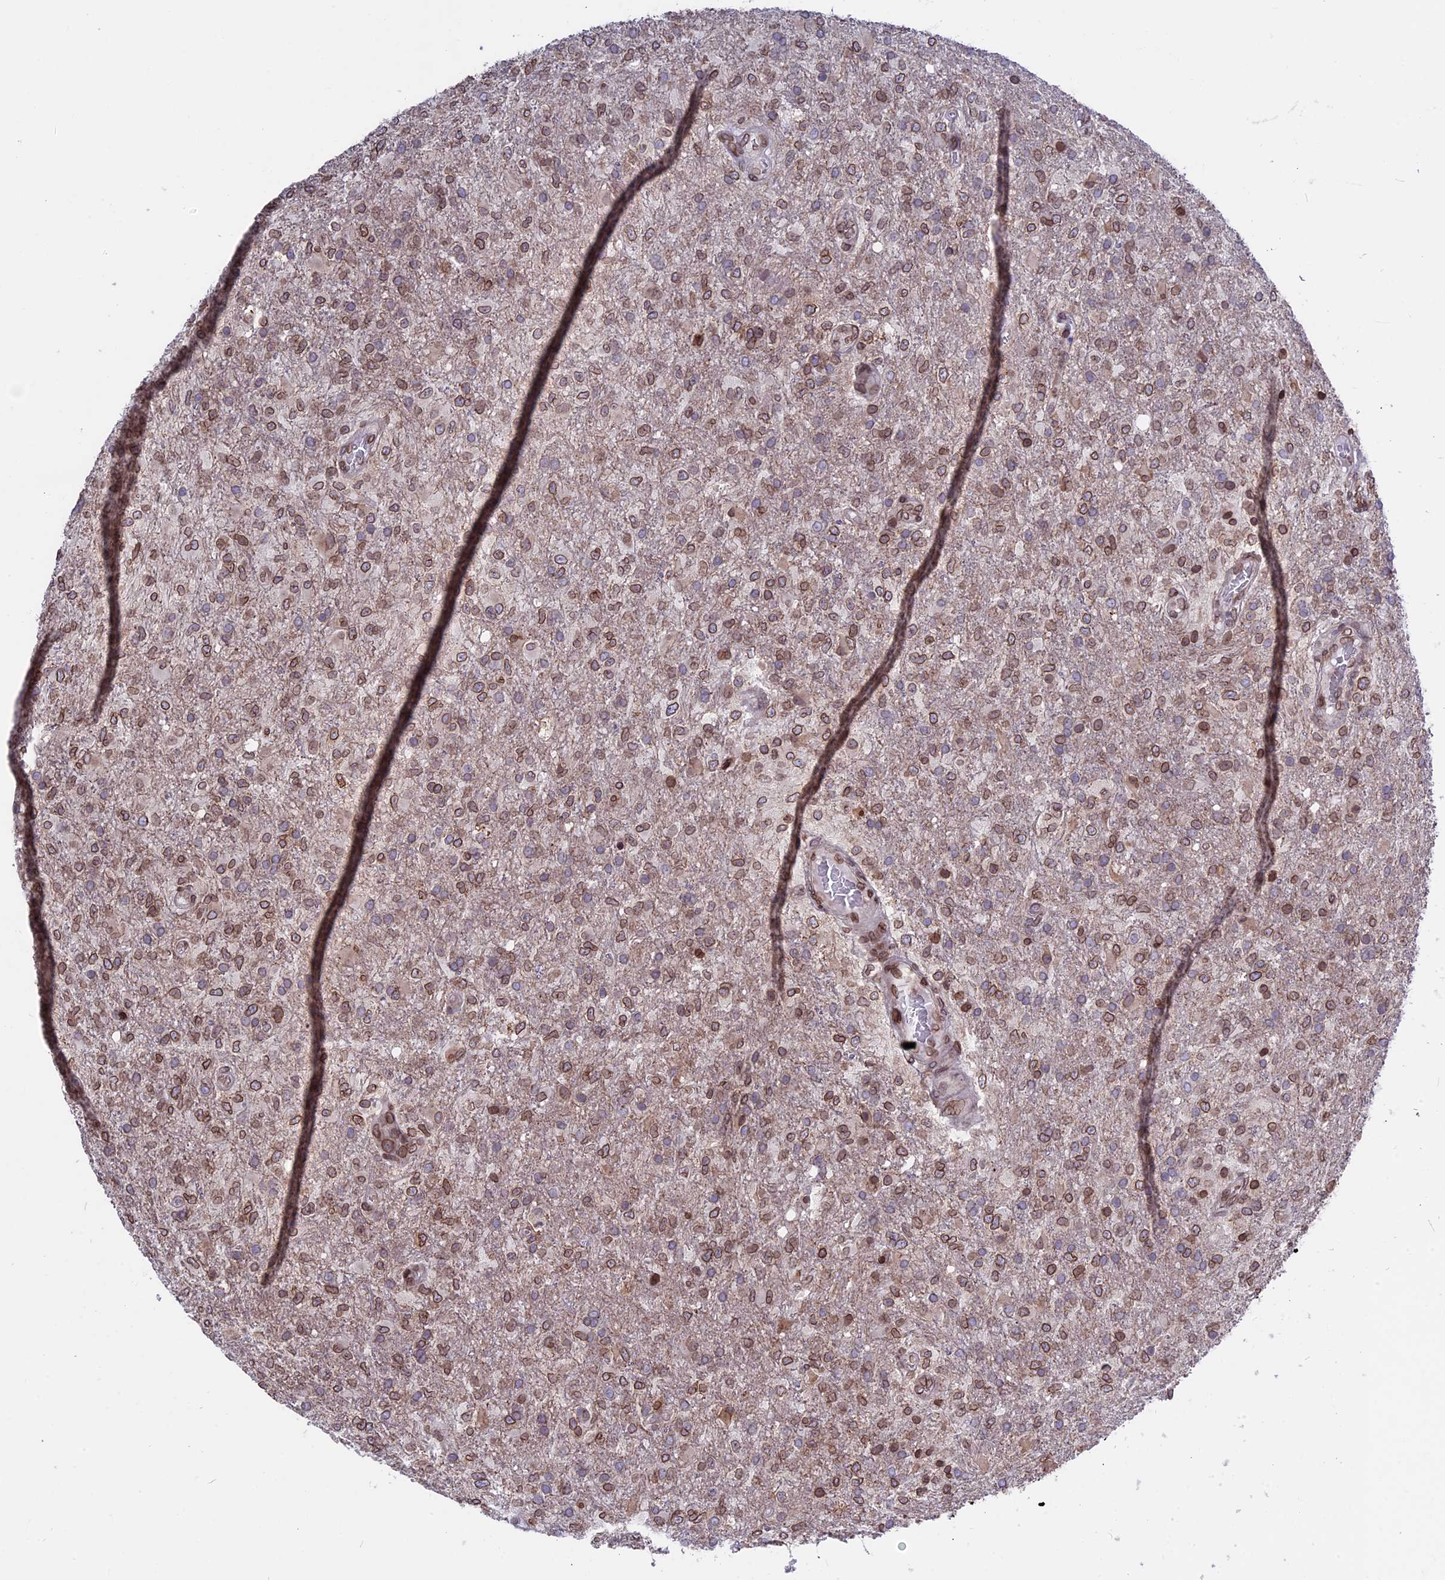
{"staining": {"intensity": "moderate", "quantity": ">75%", "location": "cytoplasmic/membranous,nuclear"}, "tissue": "glioma", "cell_type": "Tumor cells", "image_type": "cancer", "snomed": [{"axis": "morphology", "description": "Glioma, malignant, High grade"}, {"axis": "topography", "description": "Brain"}], "caption": "High-magnification brightfield microscopy of high-grade glioma (malignant) stained with DAB (brown) and counterstained with hematoxylin (blue). tumor cells exhibit moderate cytoplasmic/membranous and nuclear expression is identified in about>75% of cells. Nuclei are stained in blue.", "gene": "PTCHD4", "patient": {"sex": "female", "age": 74}}